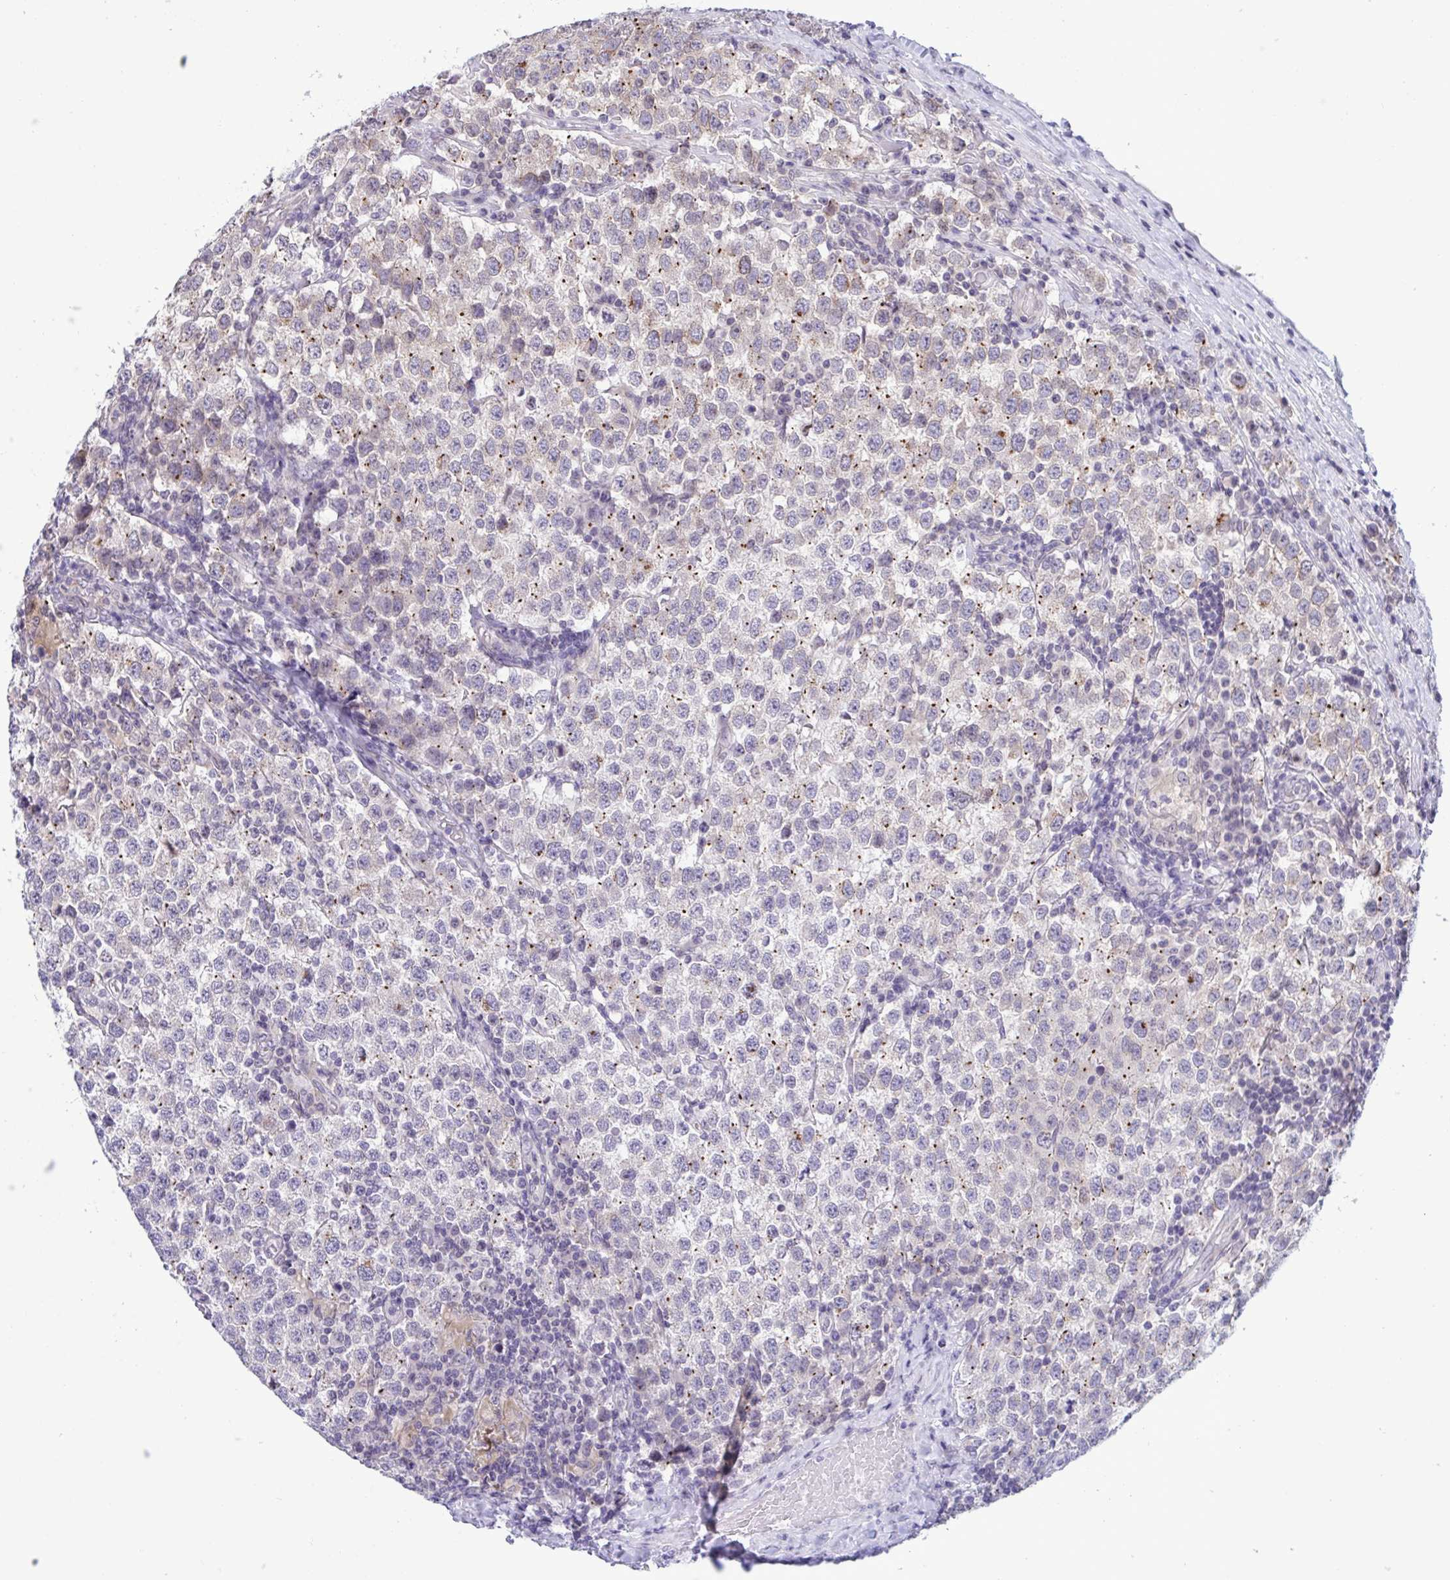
{"staining": {"intensity": "weak", "quantity": "25%-75%", "location": "cytoplasmic/membranous"}, "tissue": "testis cancer", "cell_type": "Tumor cells", "image_type": "cancer", "snomed": [{"axis": "morphology", "description": "Seminoma, NOS"}, {"axis": "topography", "description": "Testis"}], "caption": "Immunohistochemical staining of testis cancer (seminoma) shows weak cytoplasmic/membranous protein expression in about 25%-75% of tumor cells.", "gene": "DOCK11", "patient": {"sex": "male", "age": 34}}